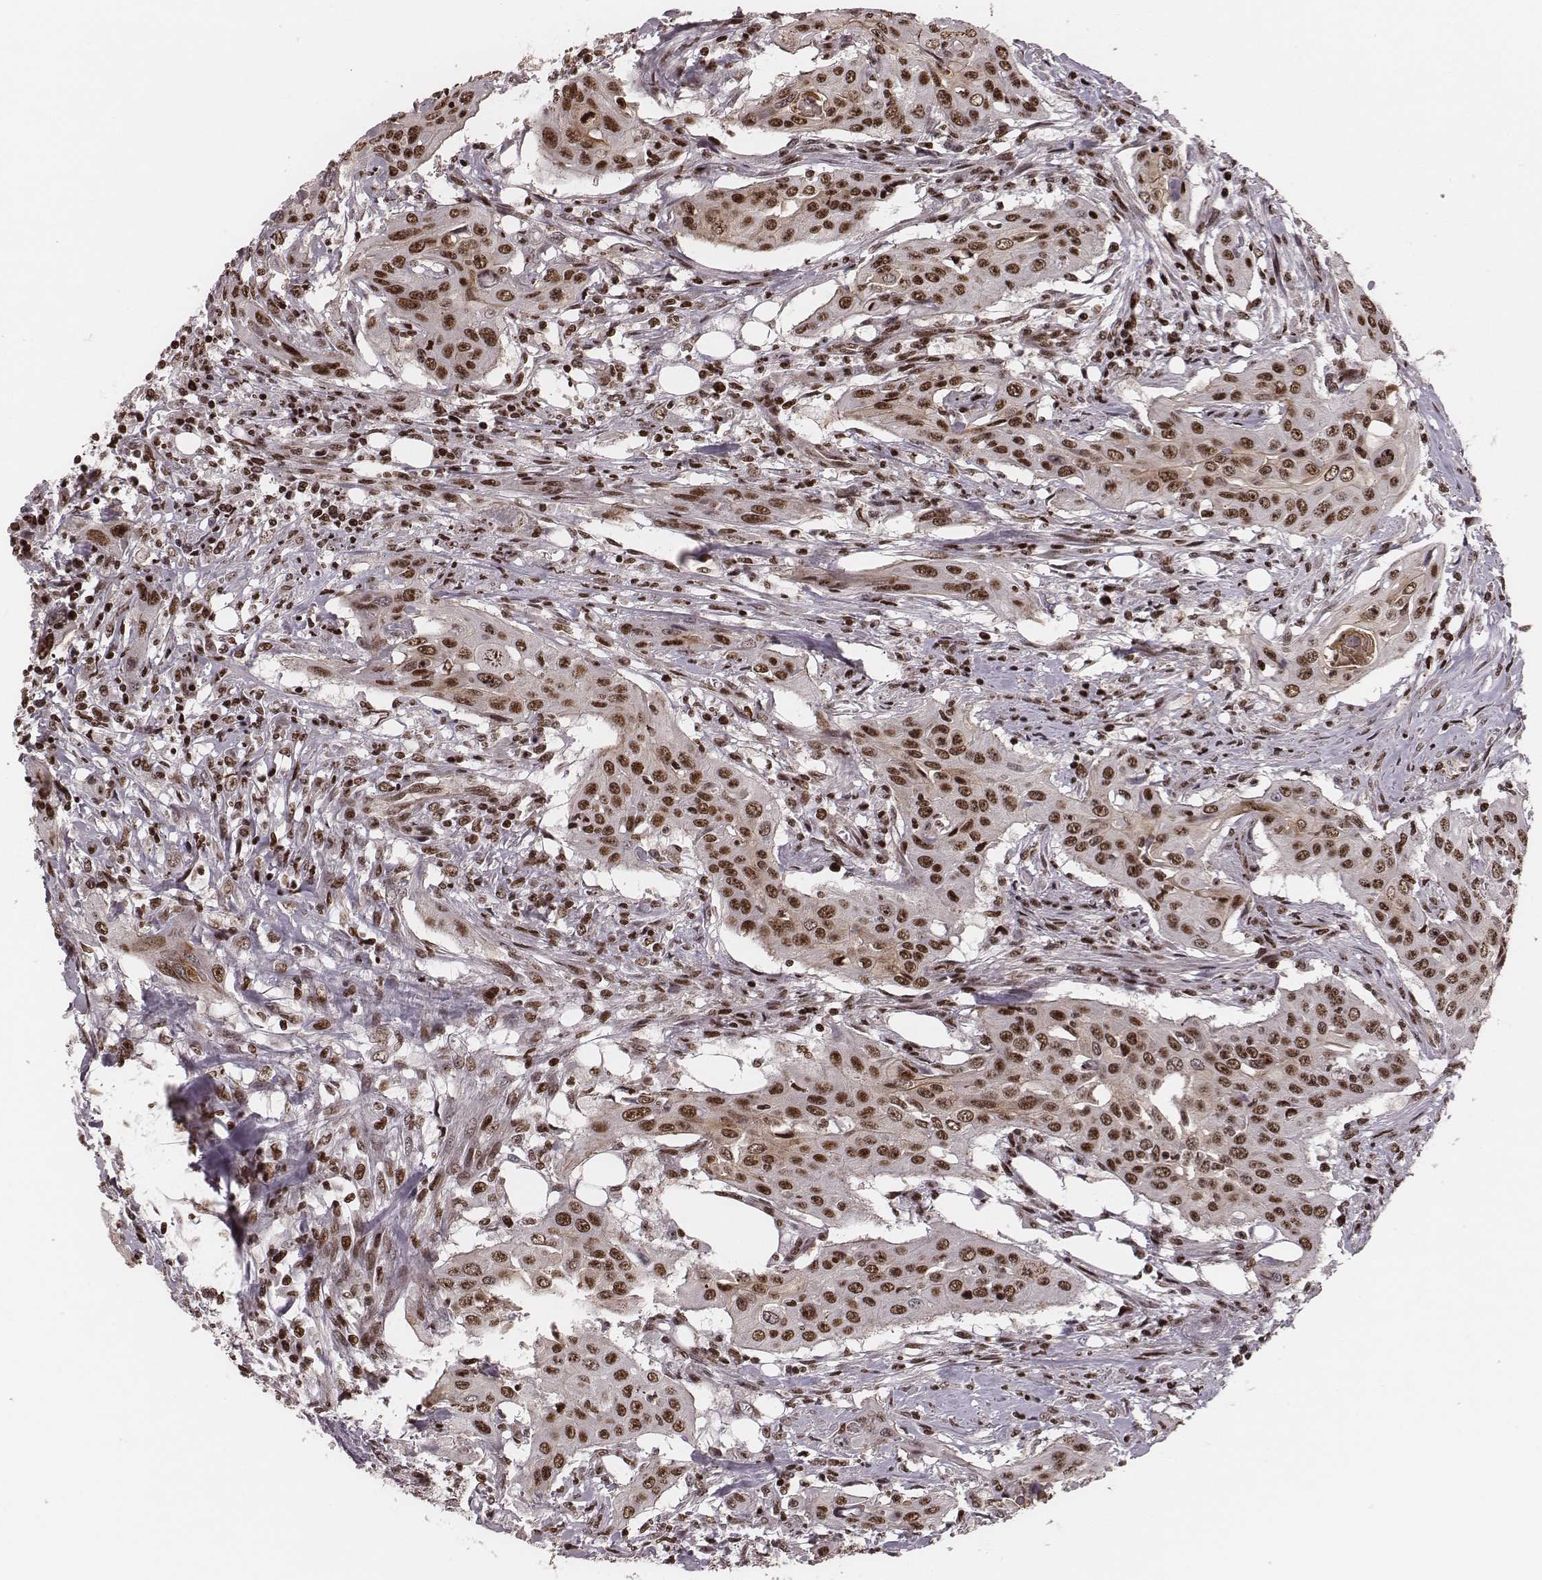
{"staining": {"intensity": "moderate", "quantity": ">75%", "location": "nuclear"}, "tissue": "urothelial cancer", "cell_type": "Tumor cells", "image_type": "cancer", "snomed": [{"axis": "morphology", "description": "Urothelial carcinoma, High grade"}, {"axis": "topography", "description": "Urinary bladder"}], "caption": "Protein expression by IHC shows moderate nuclear staining in approximately >75% of tumor cells in urothelial carcinoma (high-grade). Using DAB (brown) and hematoxylin (blue) stains, captured at high magnification using brightfield microscopy.", "gene": "VRK3", "patient": {"sex": "male", "age": 82}}